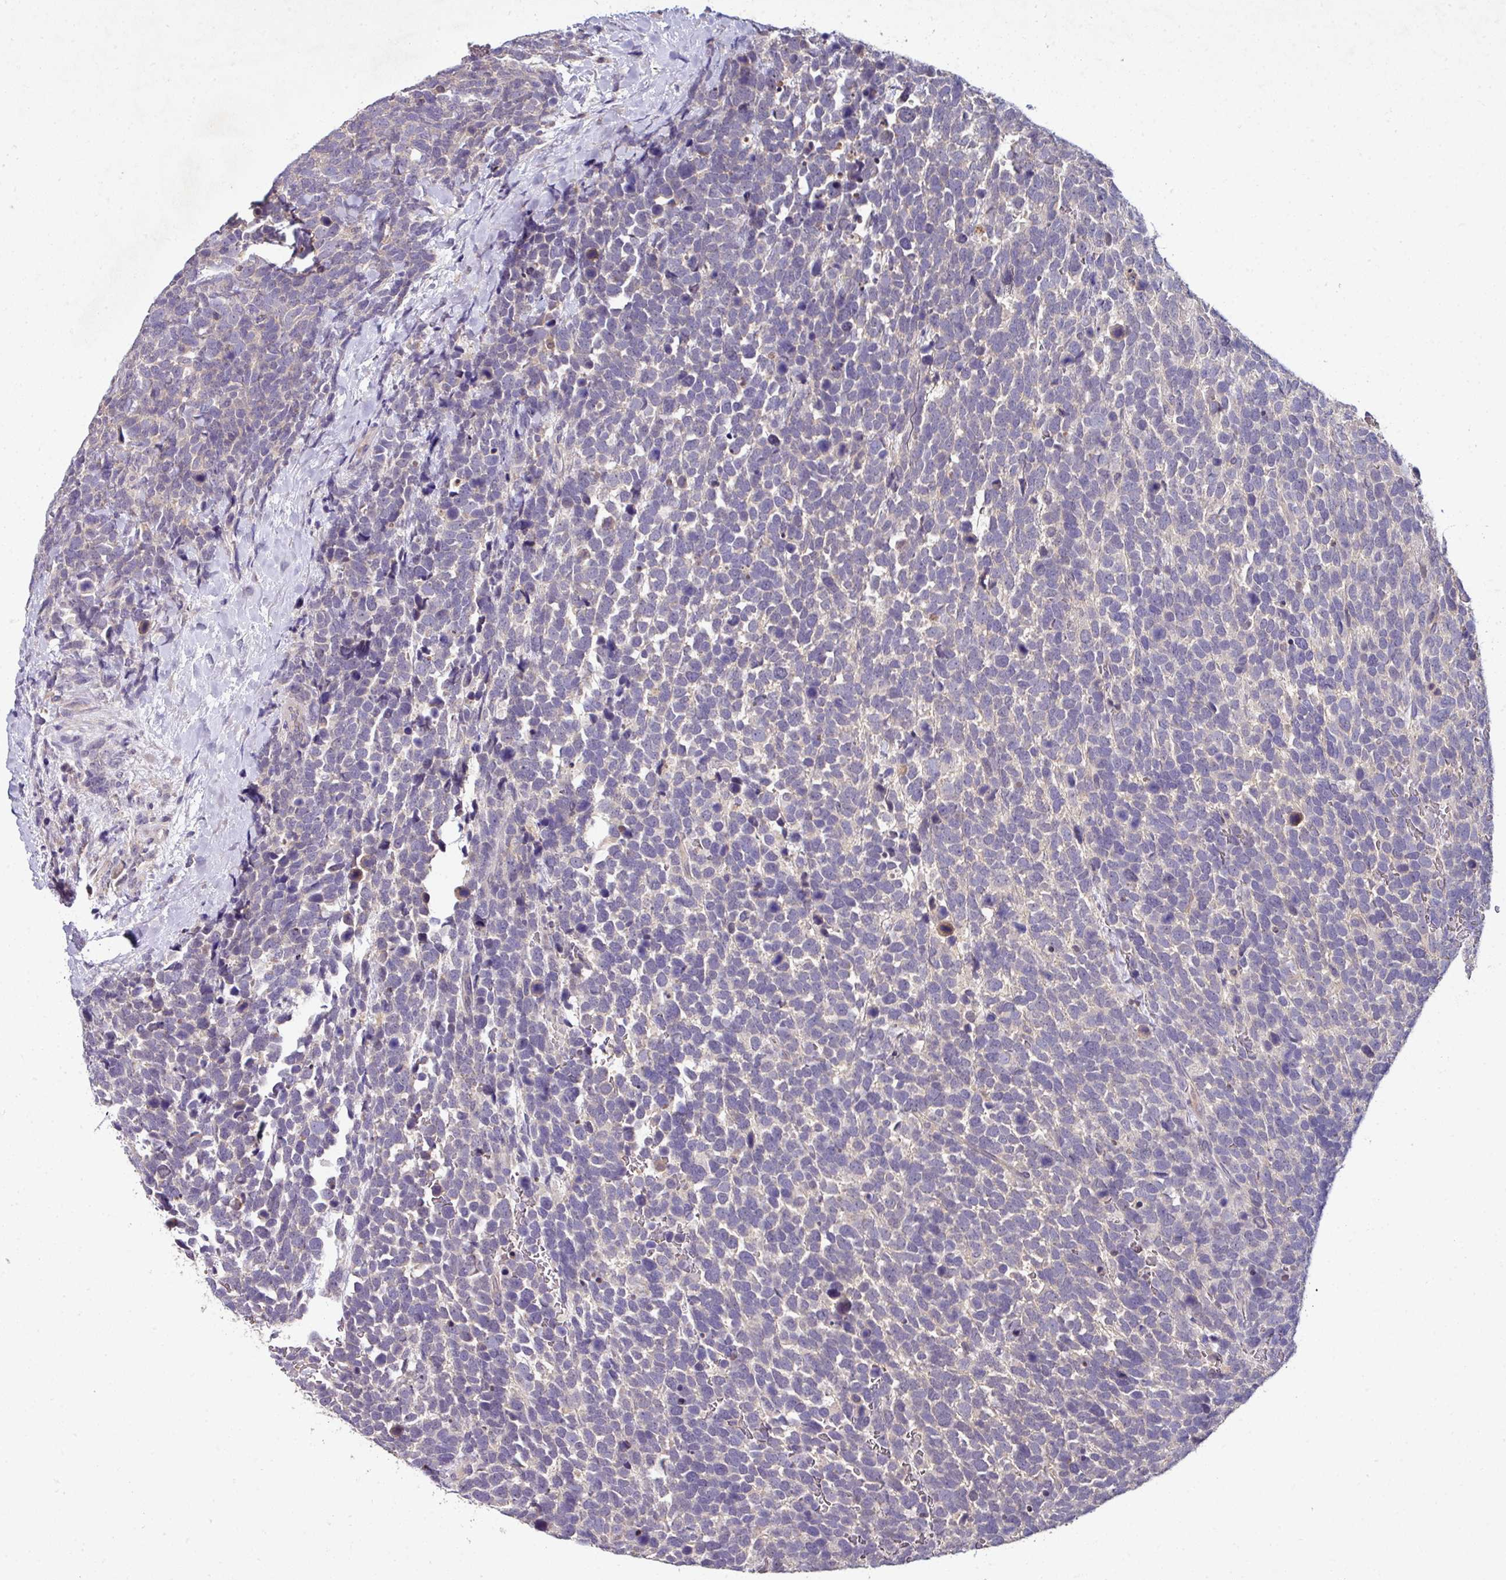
{"staining": {"intensity": "negative", "quantity": "none", "location": "none"}, "tissue": "urothelial cancer", "cell_type": "Tumor cells", "image_type": "cancer", "snomed": [{"axis": "morphology", "description": "Urothelial carcinoma, High grade"}, {"axis": "topography", "description": "Urinary bladder"}], "caption": "Human high-grade urothelial carcinoma stained for a protein using IHC exhibits no staining in tumor cells.", "gene": "AEBP2", "patient": {"sex": "female", "age": 82}}